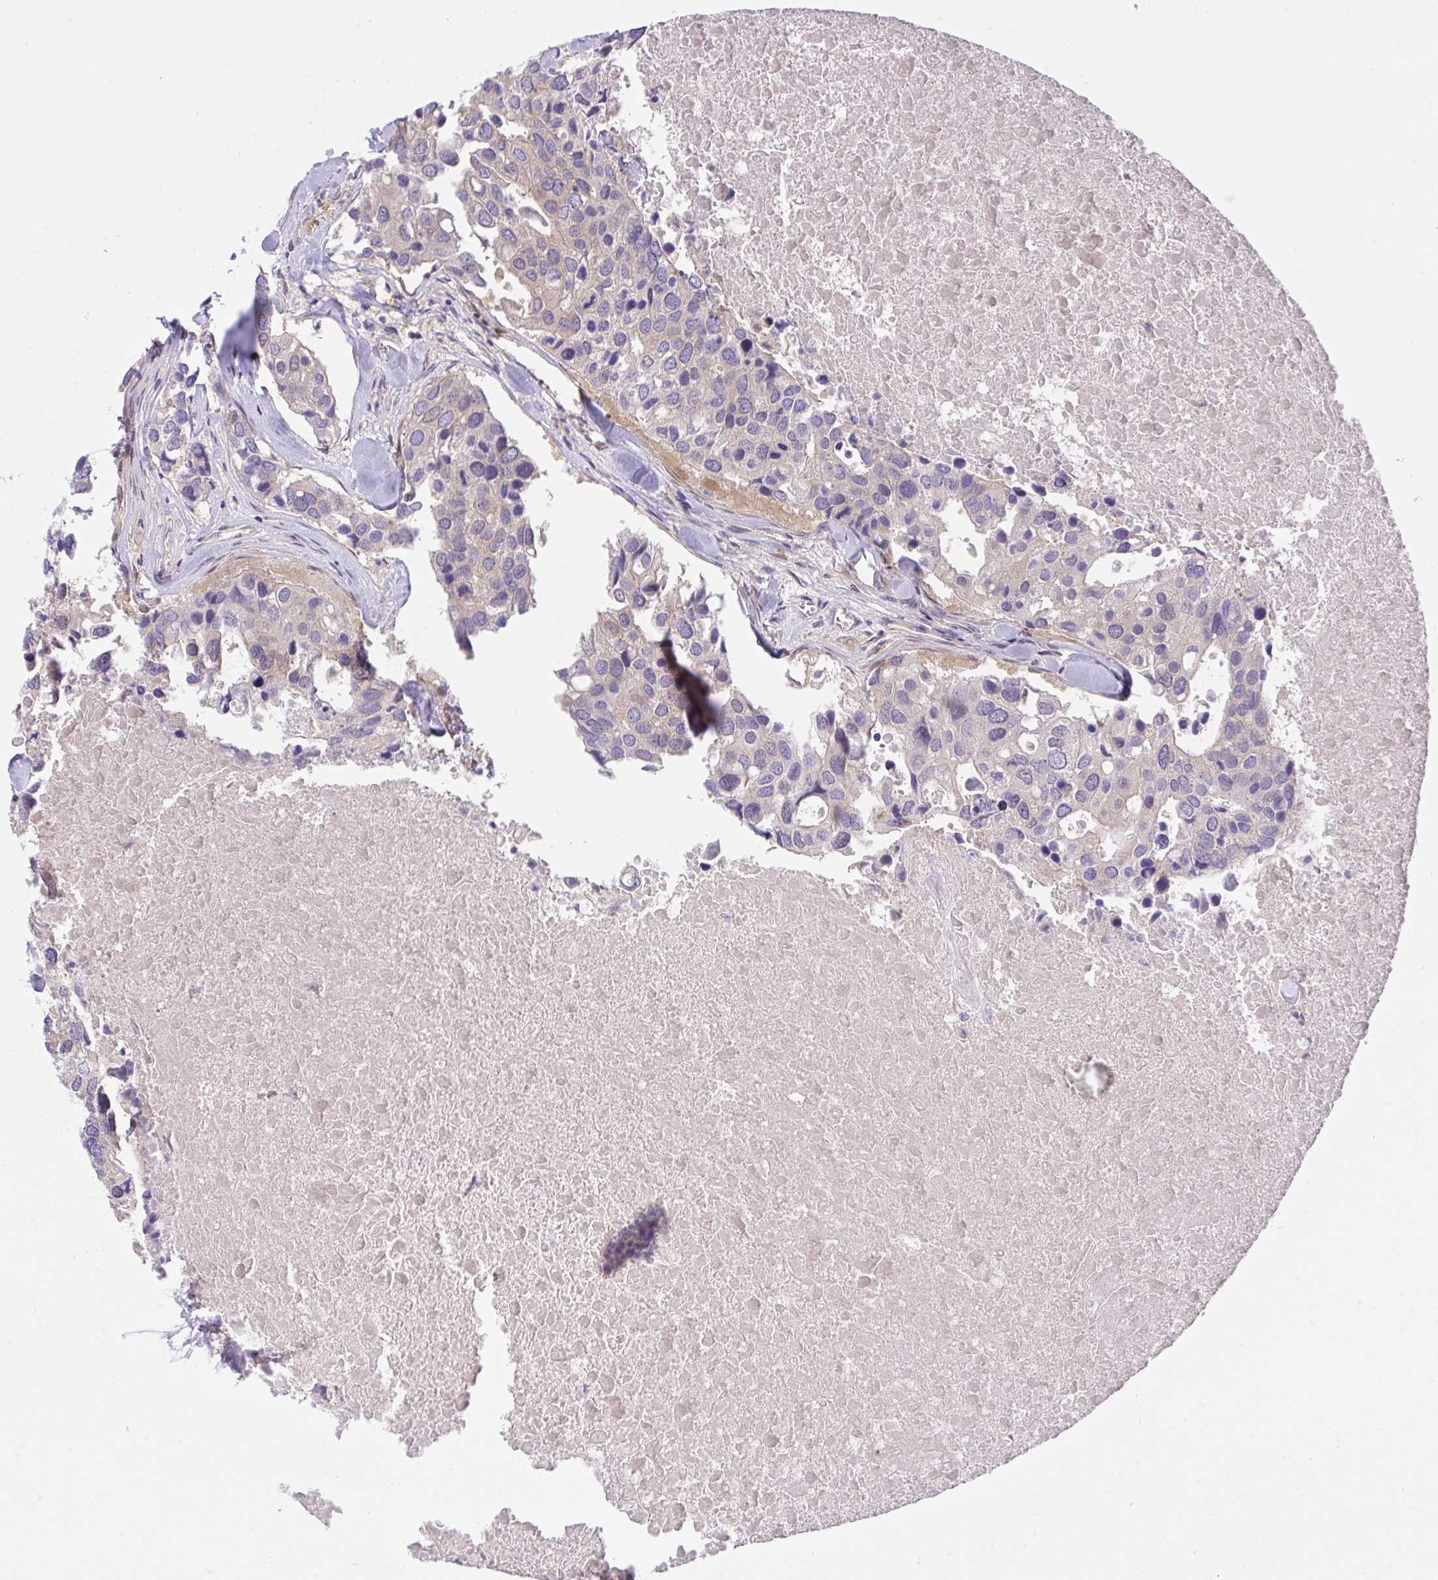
{"staining": {"intensity": "negative", "quantity": "none", "location": "none"}, "tissue": "breast cancer", "cell_type": "Tumor cells", "image_type": "cancer", "snomed": [{"axis": "morphology", "description": "Duct carcinoma"}, {"axis": "topography", "description": "Breast"}], "caption": "This is an immunohistochemistry image of human breast cancer (invasive ductal carcinoma). There is no staining in tumor cells.", "gene": "TLN2", "patient": {"sex": "female", "age": 83}}